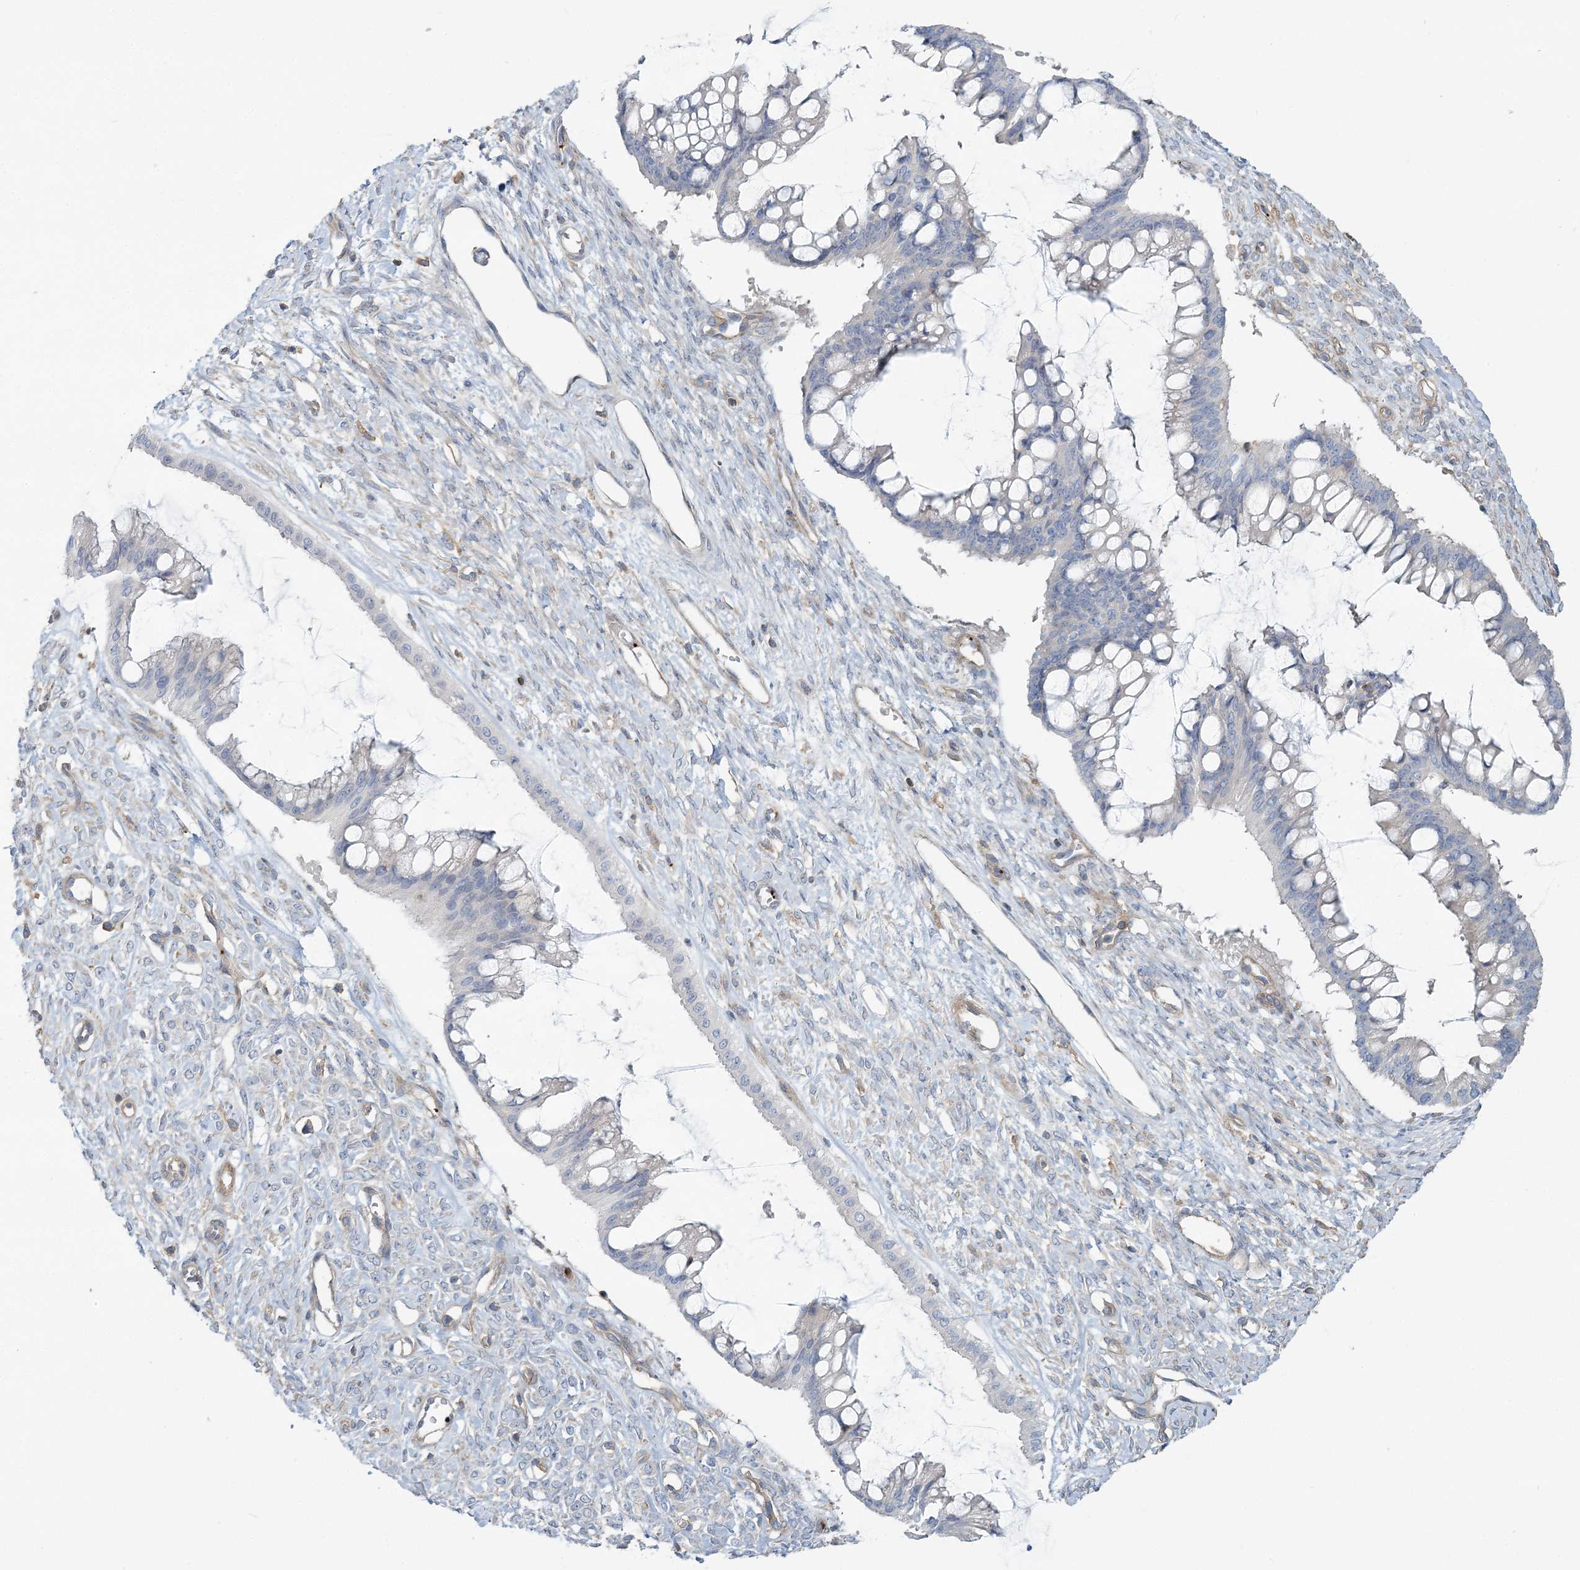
{"staining": {"intensity": "negative", "quantity": "none", "location": "none"}, "tissue": "ovarian cancer", "cell_type": "Tumor cells", "image_type": "cancer", "snomed": [{"axis": "morphology", "description": "Cystadenocarcinoma, mucinous, NOS"}, {"axis": "topography", "description": "Ovary"}], "caption": "The IHC image has no significant expression in tumor cells of mucinous cystadenocarcinoma (ovarian) tissue.", "gene": "CUEDC2", "patient": {"sex": "female", "age": 73}}